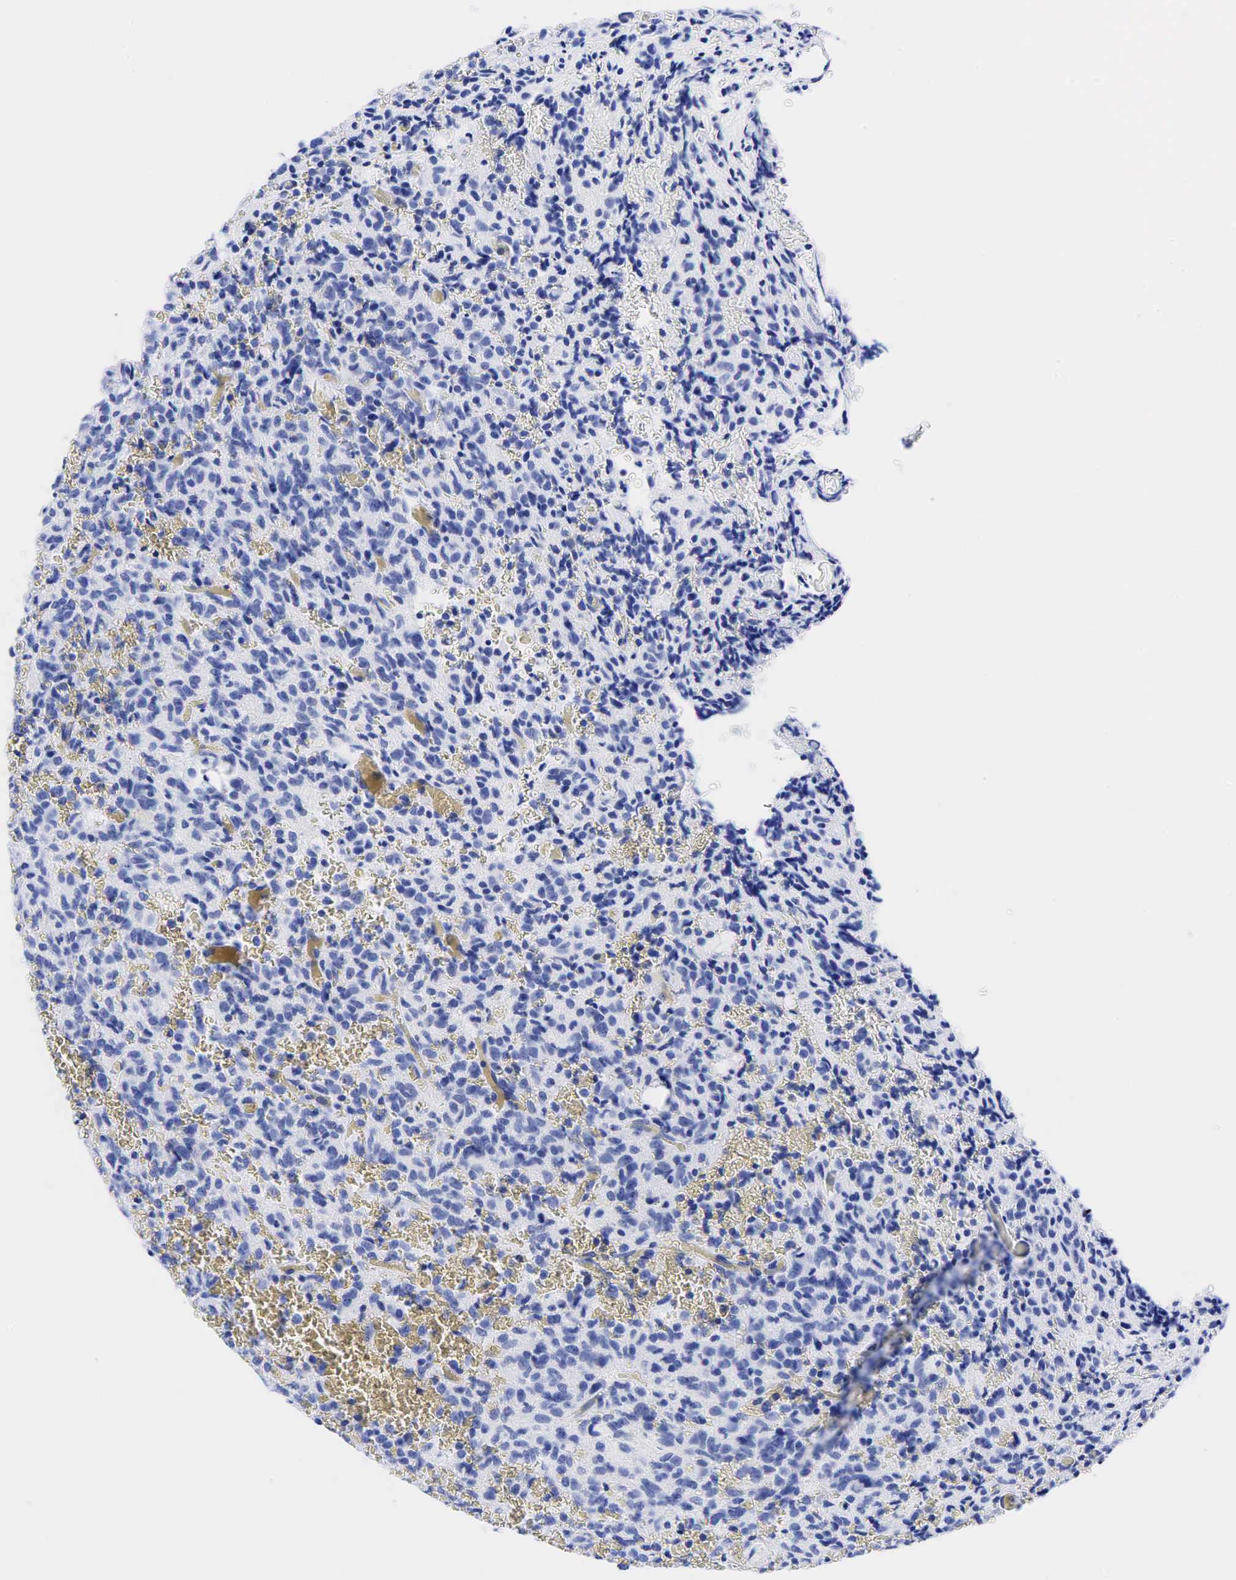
{"staining": {"intensity": "negative", "quantity": "none", "location": "none"}, "tissue": "glioma", "cell_type": "Tumor cells", "image_type": "cancer", "snomed": [{"axis": "morphology", "description": "Glioma, malignant, High grade"}, {"axis": "topography", "description": "Brain"}], "caption": "Protein analysis of glioma reveals no significant staining in tumor cells. (Brightfield microscopy of DAB (3,3'-diaminobenzidine) immunohistochemistry at high magnification).", "gene": "CEACAM5", "patient": {"sex": "male", "age": 56}}